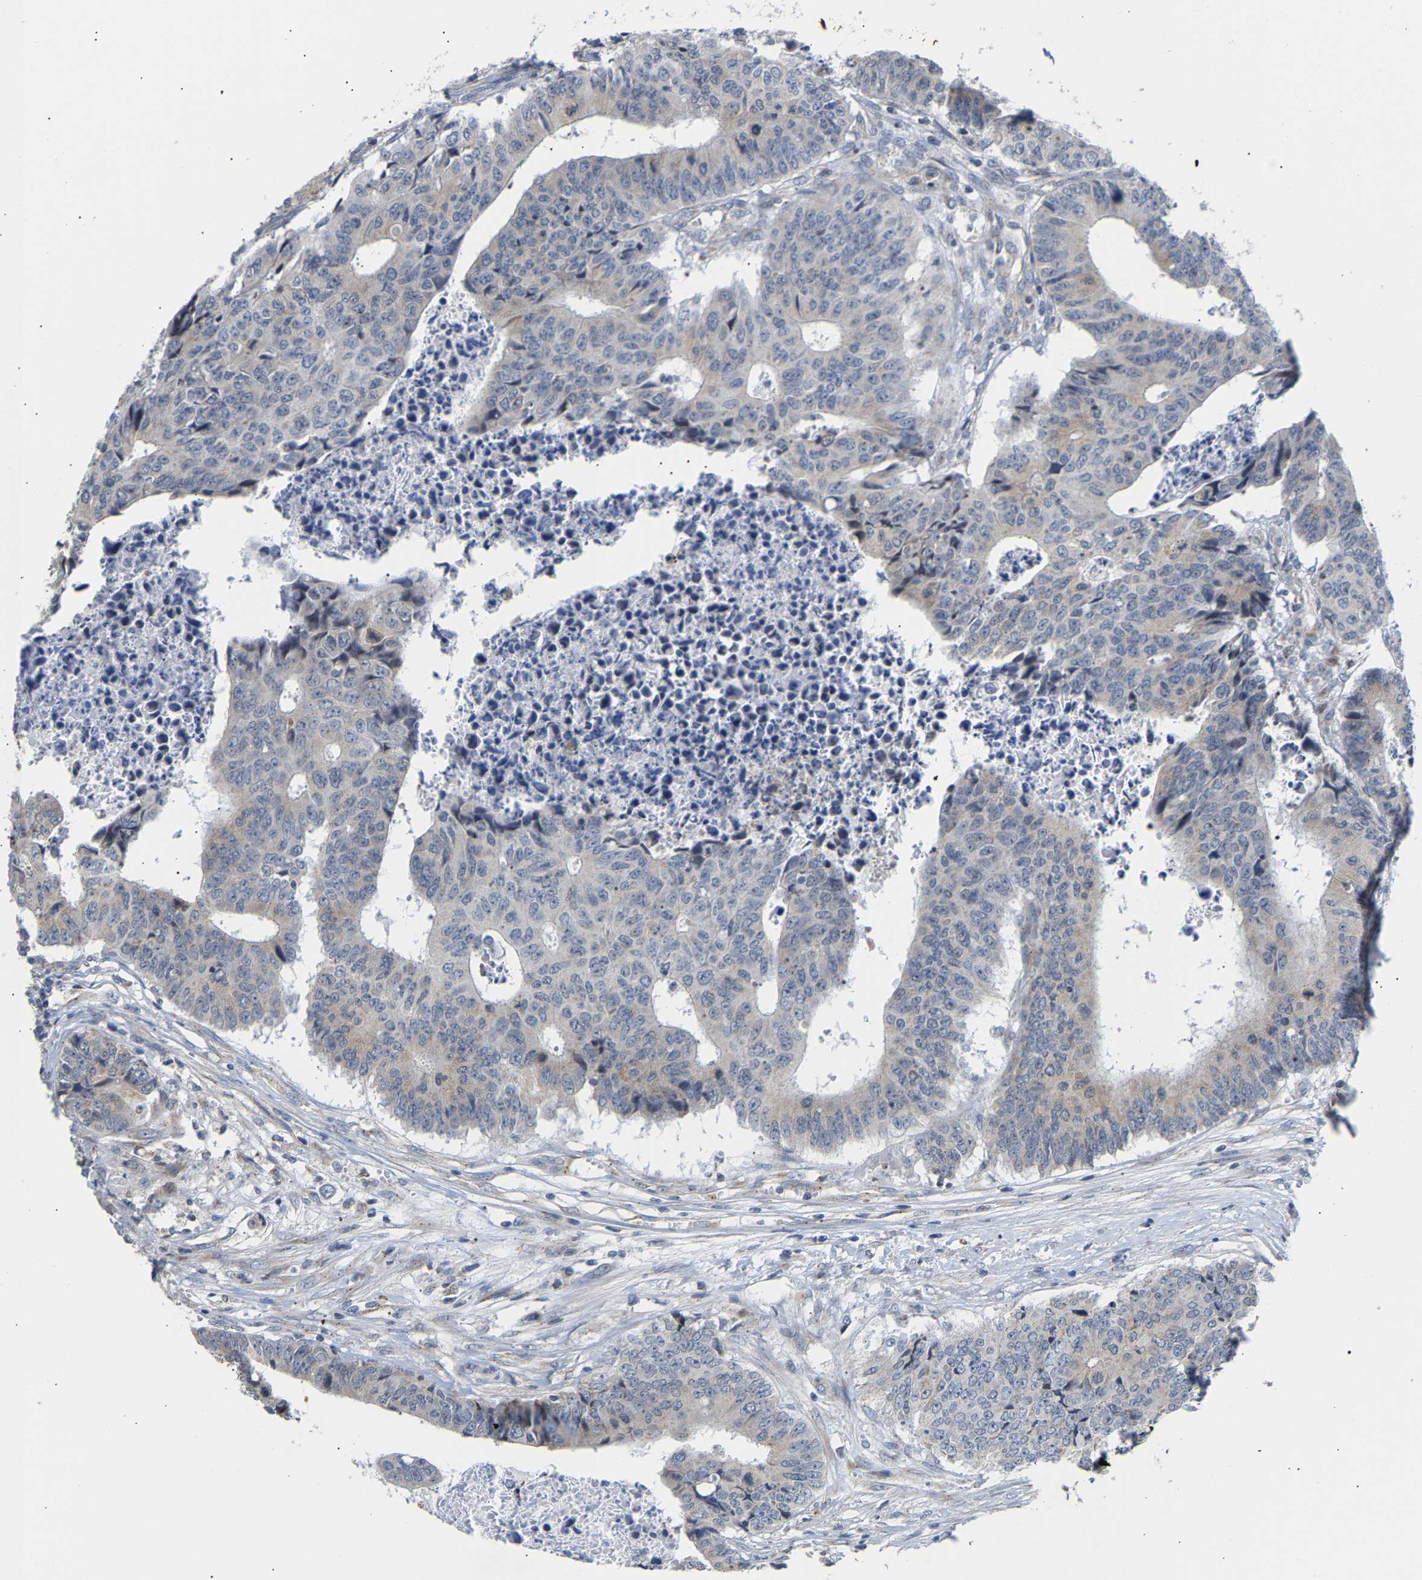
{"staining": {"intensity": "negative", "quantity": "none", "location": "none"}, "tissue": "colorectal cancer", "cell_type": "Tumor cells", "image_type": "cancer", "snomed": [{"axis": "morphology", "description": "Adenocarcinoma, NOS"}, {"axis": "topography", "description": "Rectum"}], "caption": "There is no significant expression in tumor cells of colorectal cancer.", "gene": "PCNT", "patient": {"sex": "male", "age": 84}}